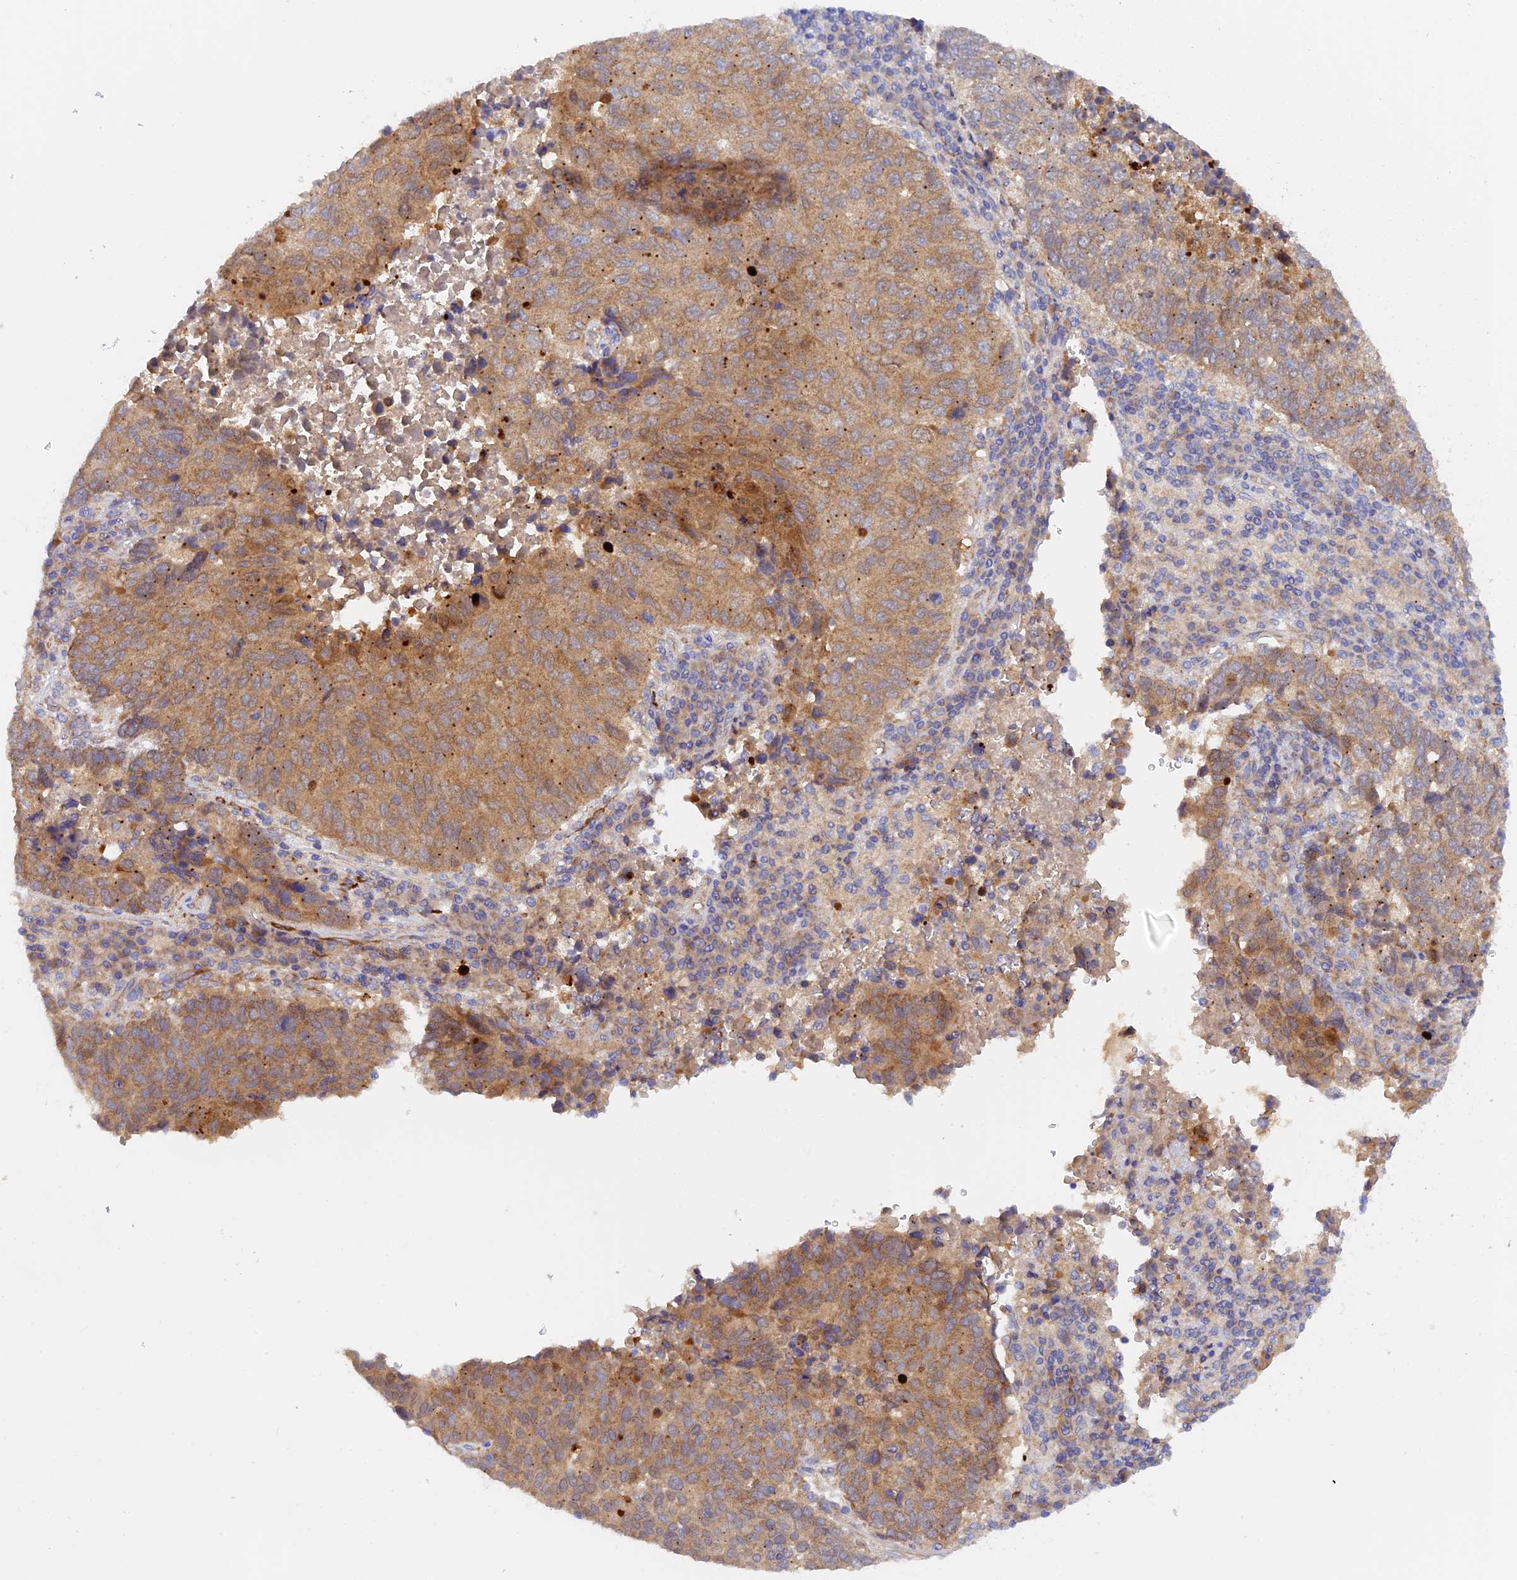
{"staining": {"intensity": "moderate", "quantity": ">75%", "location": "cytoplasmic/membranous"}, "tissue": "lung cancer", "cell_type": "Tumor cells", "image_type": "cancer", "snomed": [{"axis": "morphology", "description": "Squamous cell carcinoma, NOS"}, {"axis": "topography", "description": "Lung"}], "caption": "Squamous cell carcinoma (lung) was stained to show a protein in brown. There is medium levels of moderate cytoplasmic/membranous expression in about >75% of tumor cells.", "gene": "RANBP6", "patient": {"sex": "male", "age": 73}}